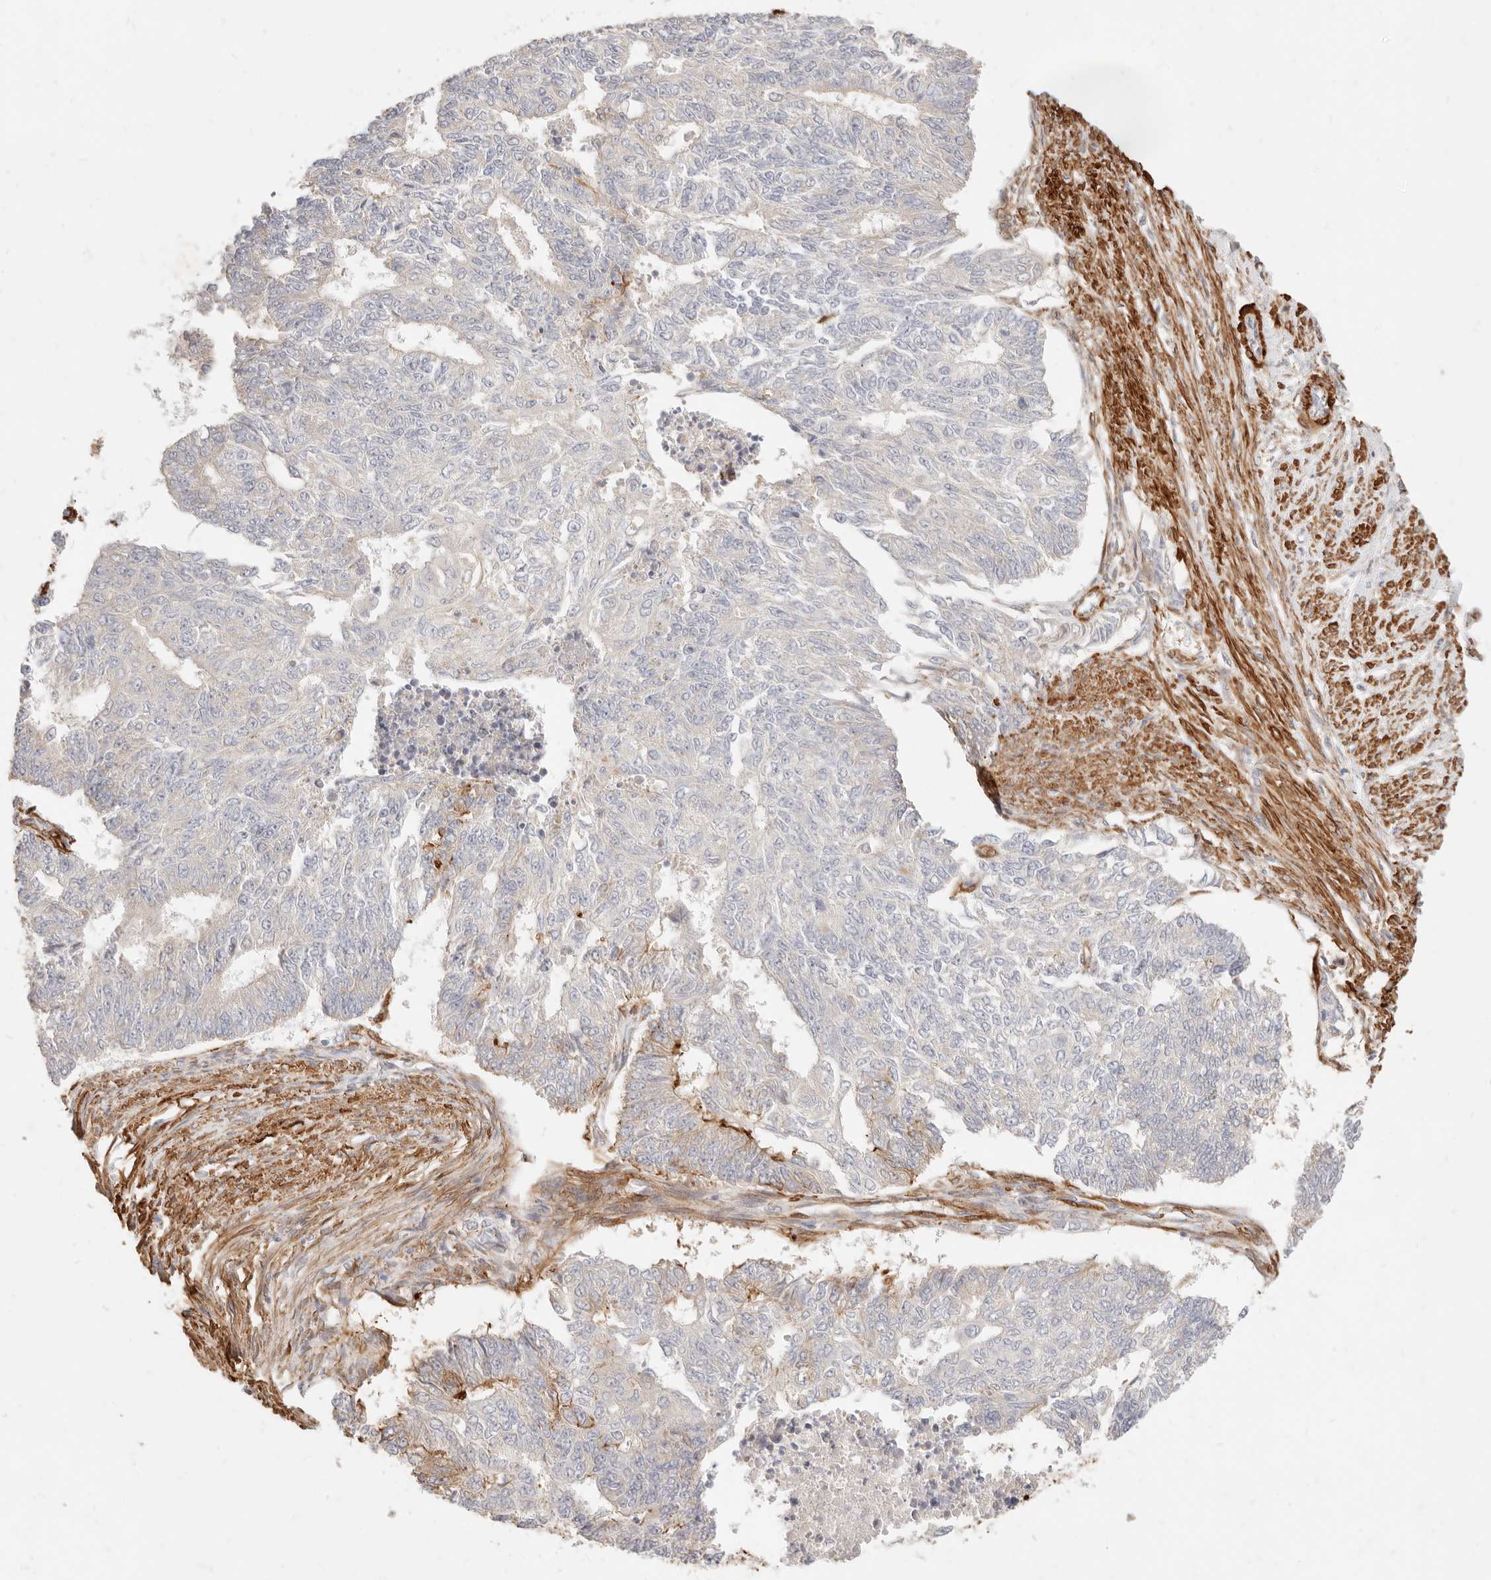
{"staining": {"intensity": "negative", "quantity": "none", "location": "none"}, "tissue": "endometrial cancer", "cell_type": "Tumor cells", "image_type": "cancer", "snomed": [{"axis": "morphology", "description": "Adenocarcinoma, NOS"}, {"axis": "topography", "description": "Endometrium"}], "caption": "There is no significant positivity in tumor cells of adenocarcinoma (endometrial).", "gene": "TMTC2", "patient": {"sex": "female", "age": 32}}